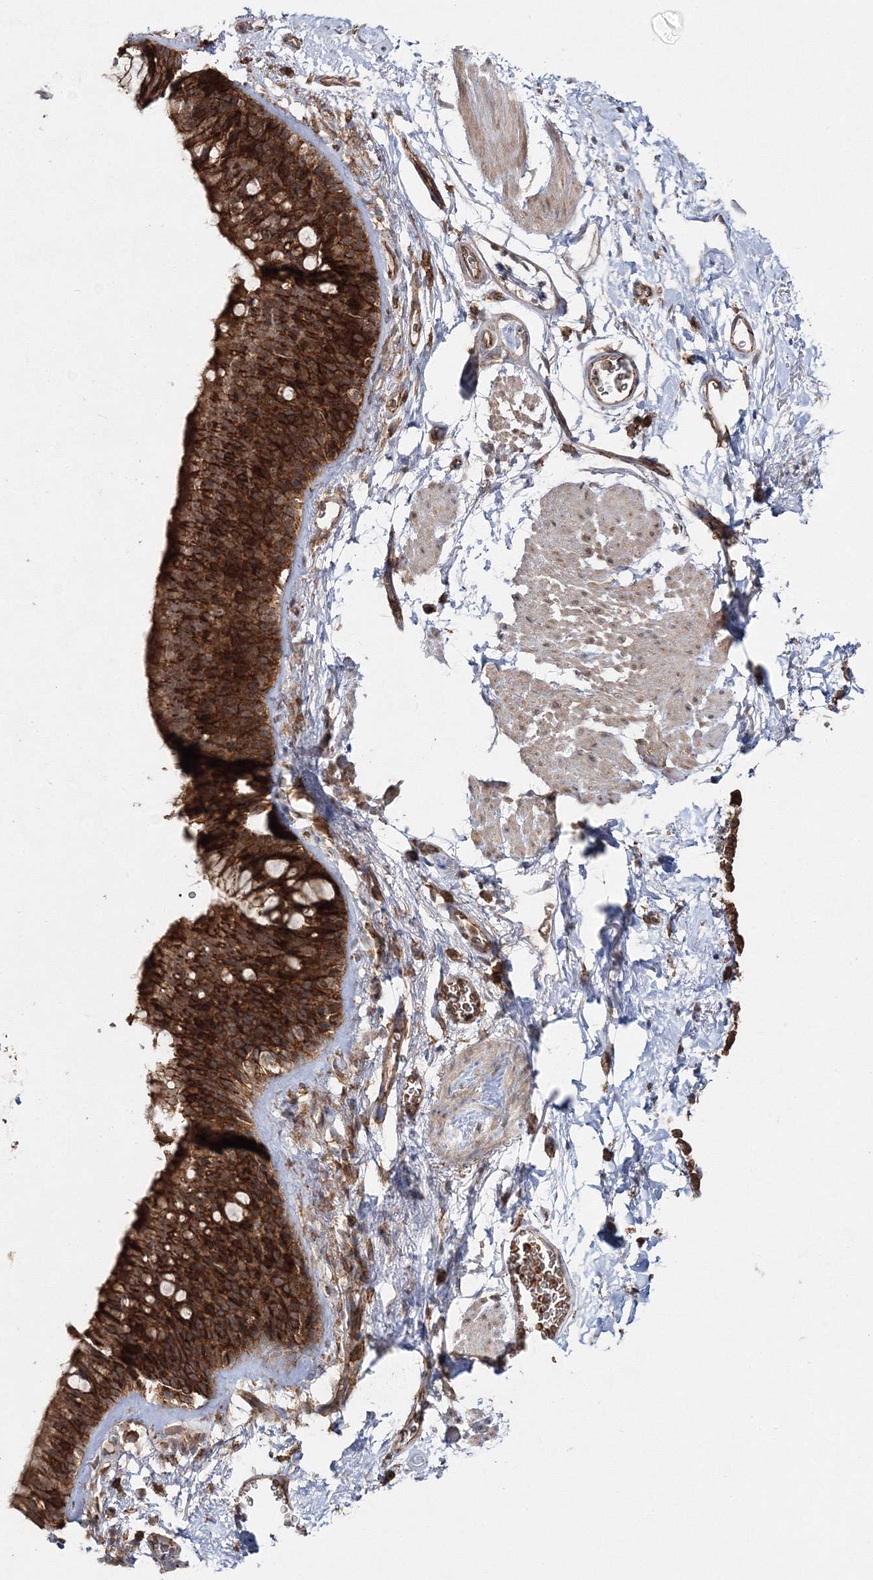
{"staining": {"intensity": "strong", "quantity": "25%-75%", "location": "cytoplasmic/membranous"}, "tissue": "bronchus", "cell_type": "Respiratory epithelial cells", "image_type": "normal", "snomed": [{"axis": "morphology", "description": "Normal tissue, NOS"}, {"axis": "topography", "description": "Cartilage tissue"}, {"axis": "topography", "description": "Bronchus"}], "caption": "The photomicrograph shows a brown stain indicating the presence of a protein in the cytoplasmic/membranous of respiratory epithelial cells in bronchus. (DAB = brown stain, brightfield microscopy at high magnification).", "gene": "PCBD2", "patient": {"sex": "female", "age": 53}}